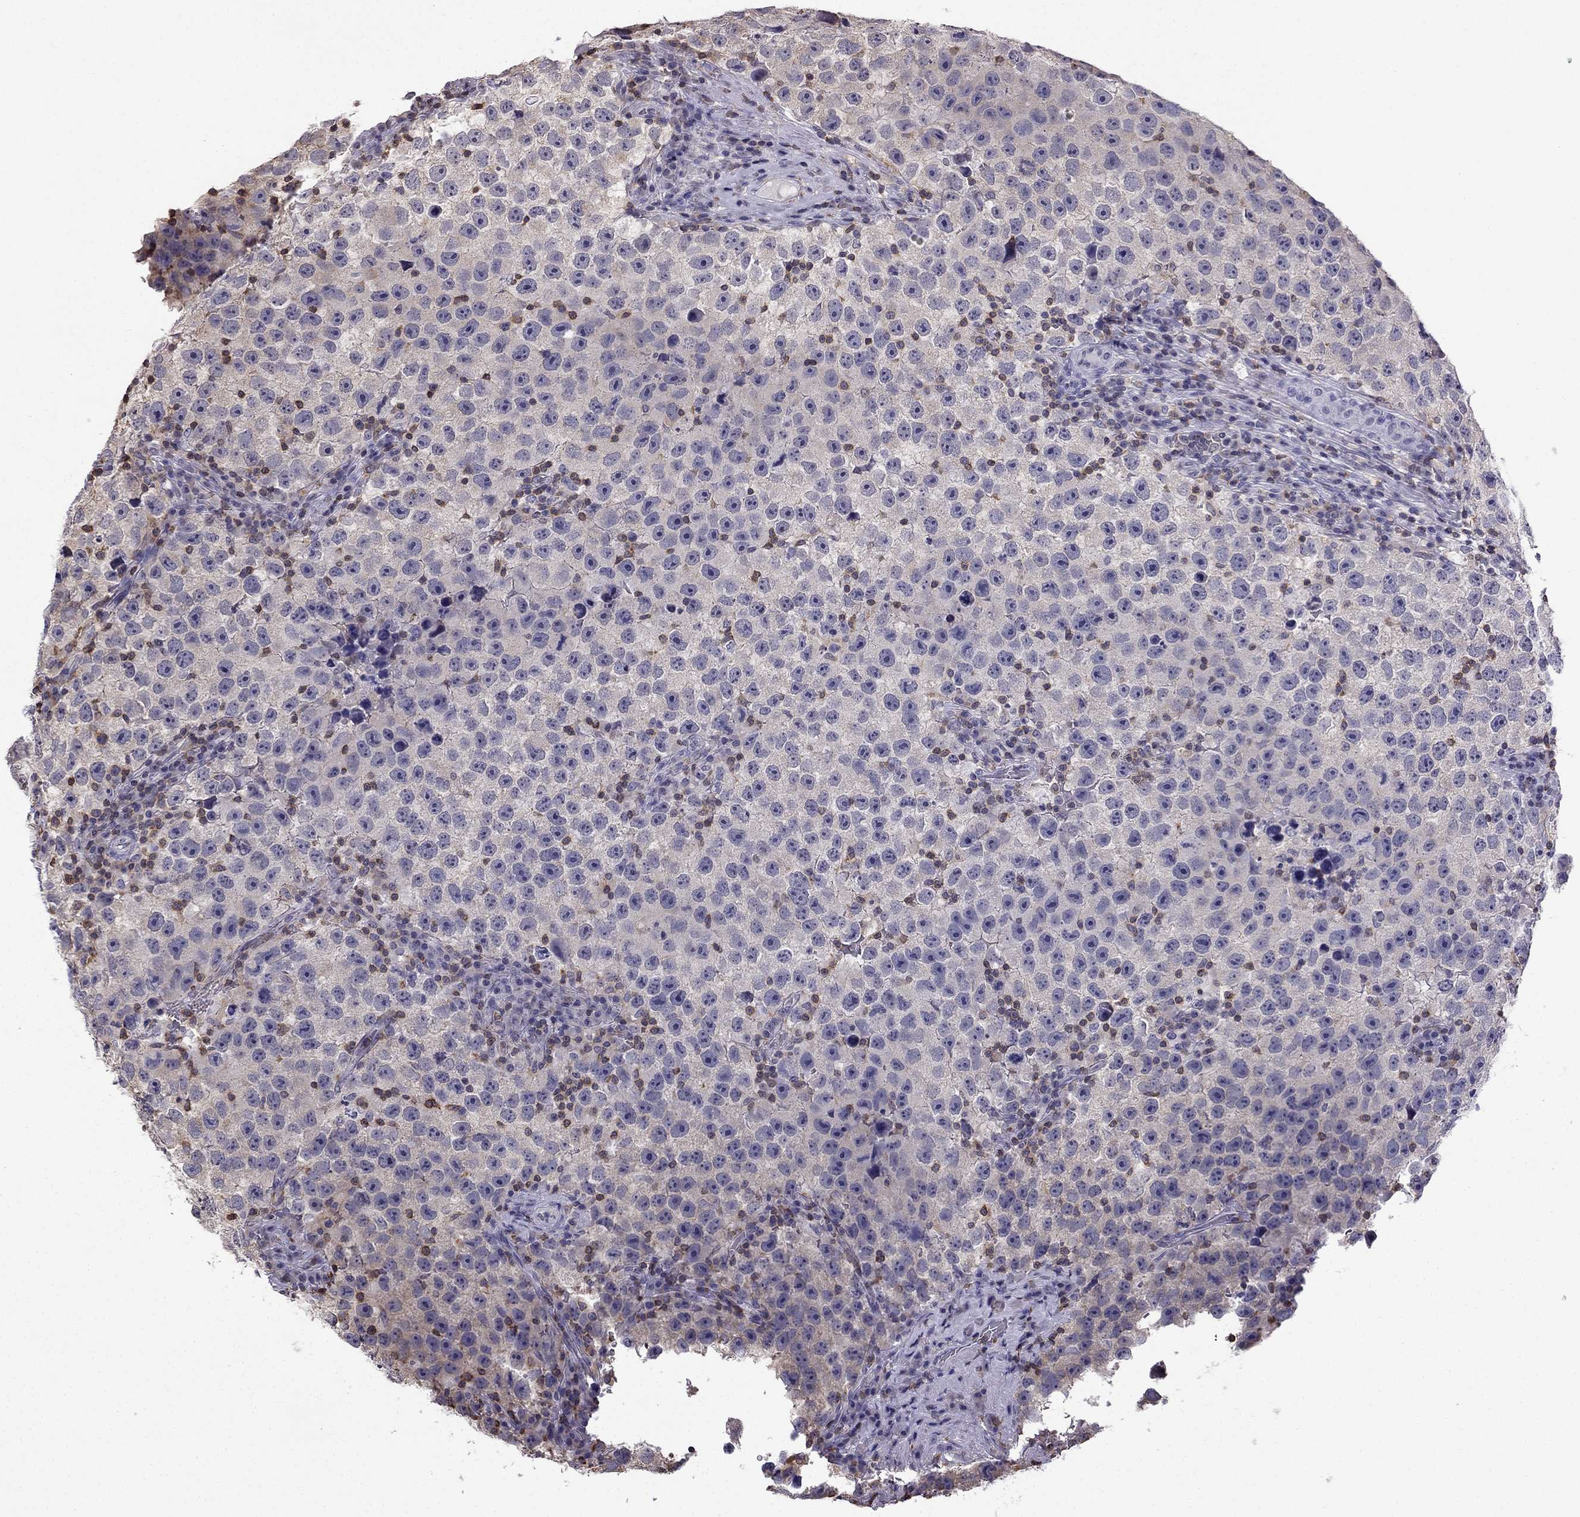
{"staining": {"intensity": "negative", "quantity": "none", "location": "none"}, "tissue": "testis cancer", "cell_type": "Tumor cells", "image_type": "cancer", "snomed": [{"axis": "morphology", "description": "Normal tissue, NOS"}, {"axis": "morphology", "description": "Seminoma, NOS"}, {"axis": "topography", "description": "Testis"}], "caption": "Testis seminoma stained for a protein using IHC shows no expression tumor cells.", "gene": "CCK", "patient": {"sex": "male", "age": 31}}